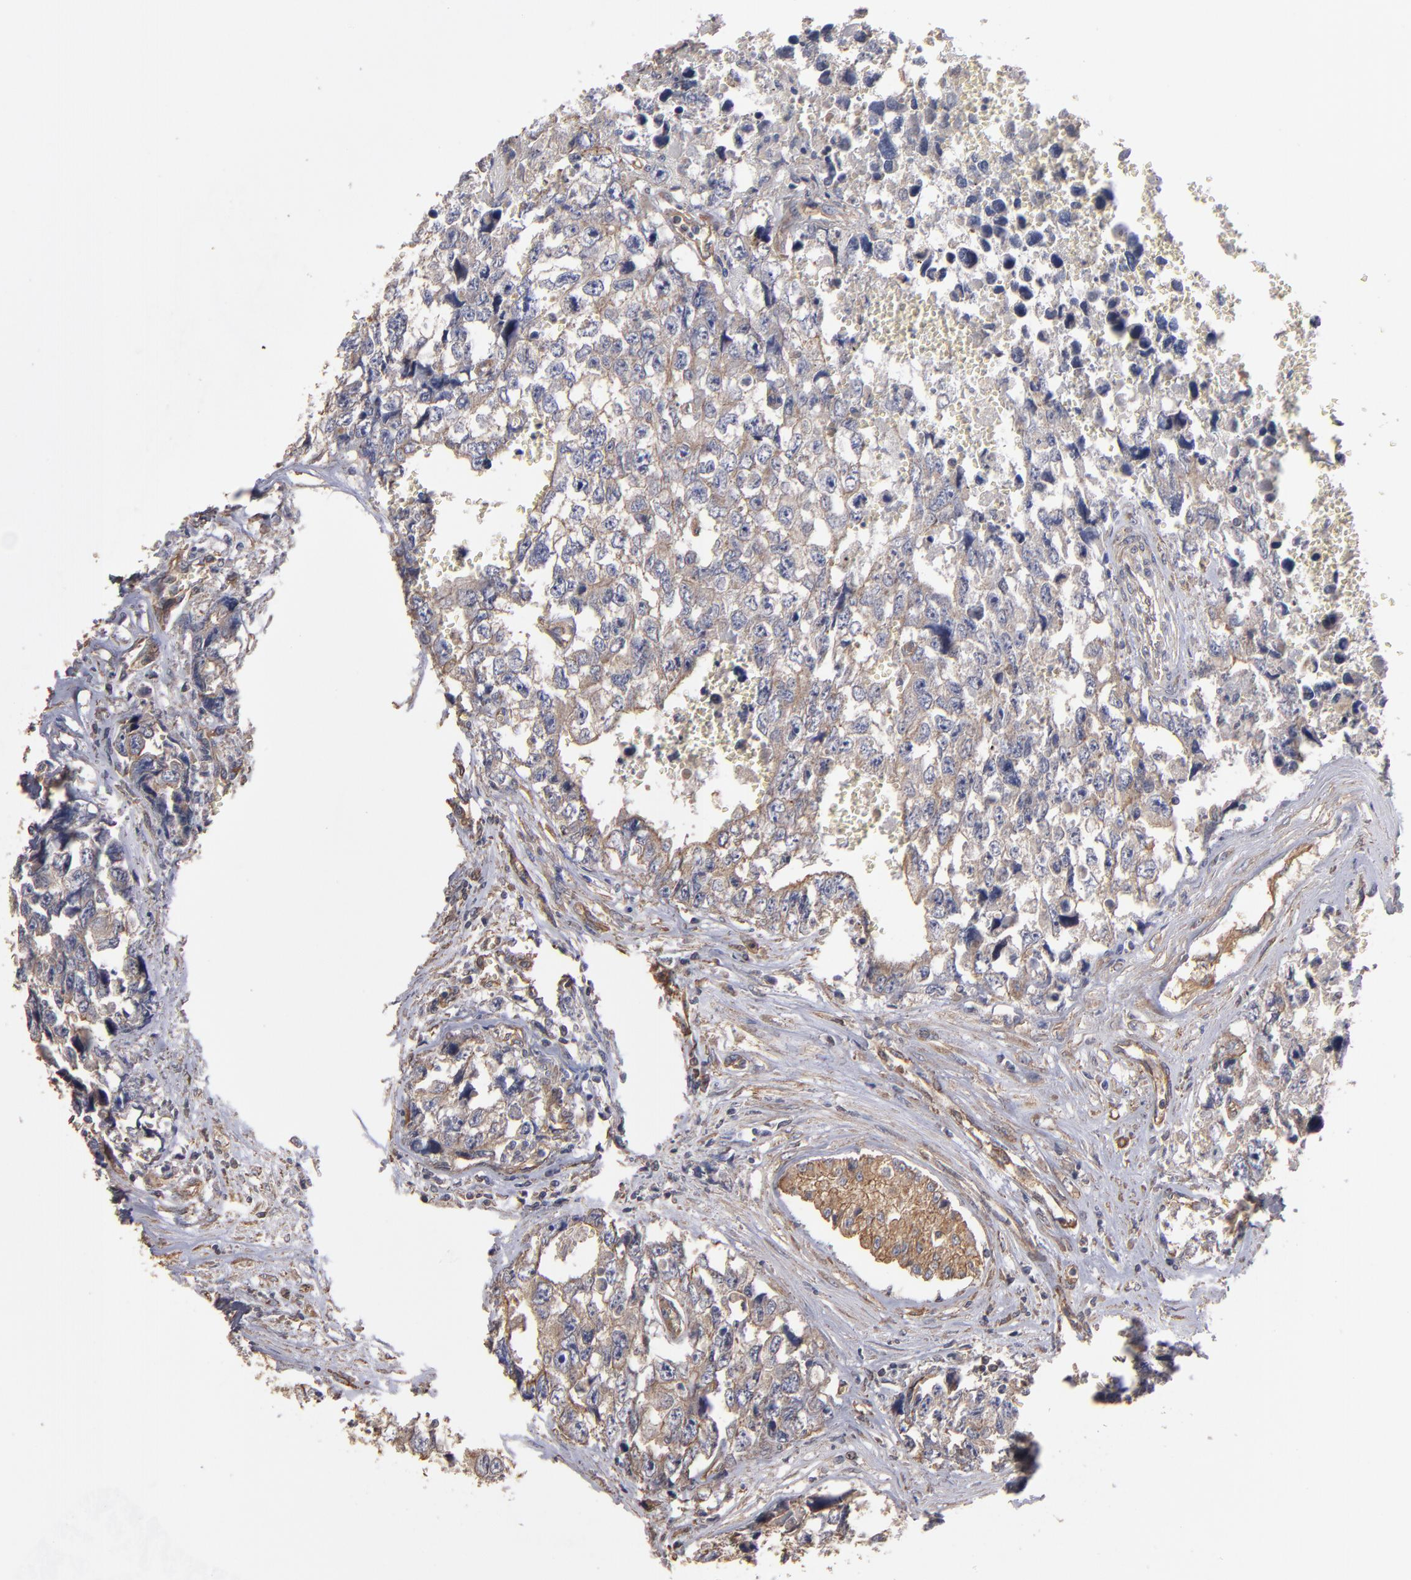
{"staining": {"intensity": "weak", "quantity": ">75%", "location": "cytoplasmic/membranous"}, "tissue": "testis cancer", "cell_type": "Tumor cells", "image_type": "cancer", "snomed": [{"axis": "morphology", "description": "Carcinoma, Embryonal, NOS"}, {"axis": "topography", "description": "Testis"}], "caption": "Immunohistochemical staining of testis cancer (embryonal carcinoma) displays low levels of weak cytoplasmic/membranous staining in about >75% of tumor cells. (DAB (3,3'-diaminobenzidine) IHC, brown staining for protein, blue staining for nuclei).", "gene": "DMD", "patient": {"sex": "male", "age": 31}}